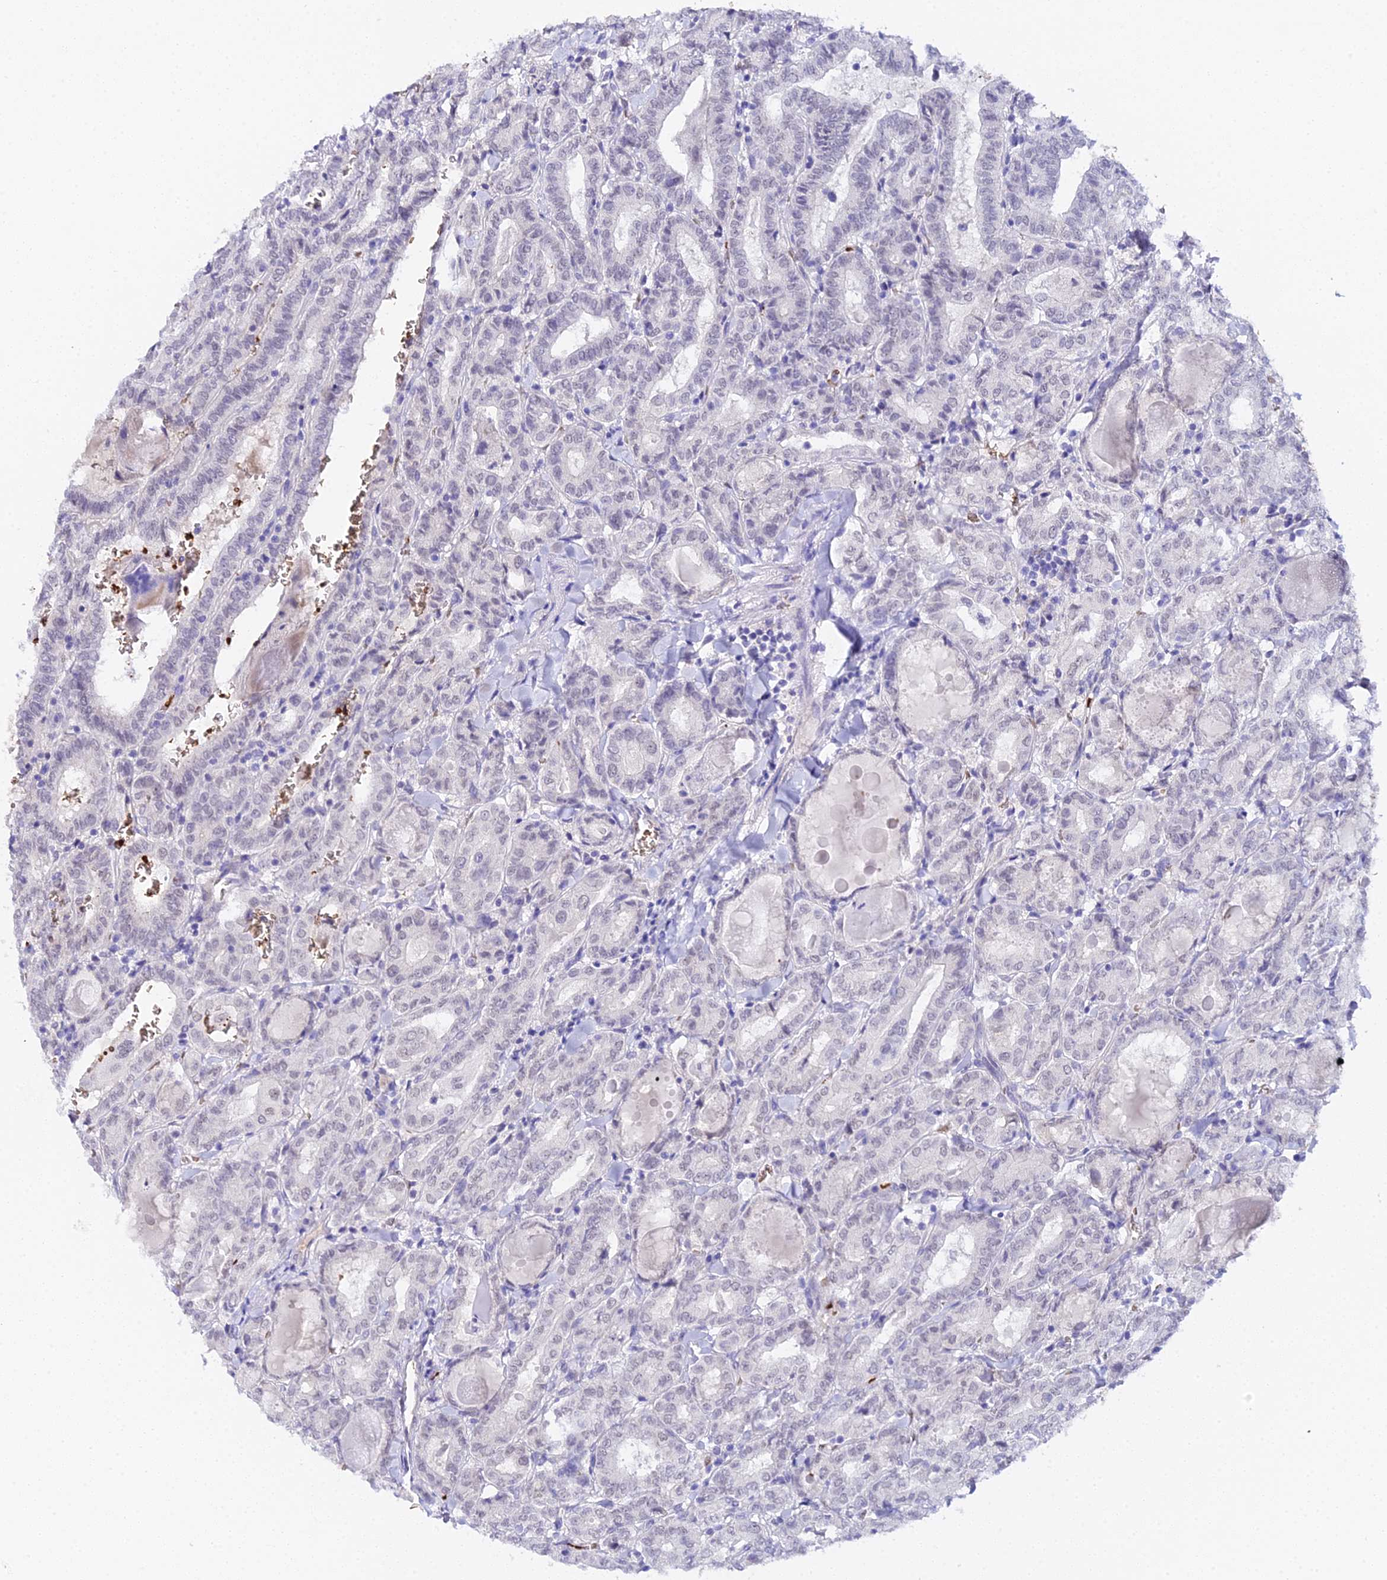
{"staining": {"intensity": "negative", "quantity": "none", "location": "none"}, "tissue": "thyroid cancer", "cell_type": "Tumor cells", "image_type": "cancer", "snomed": [{"axis": "morphology", "description": "Papillary adenocarcinoma, NOS"}, {"axis": "topography", "description": "Thyroid gland"}], "caption": "Human papillary adenocarcinoma (thyroid) stained for a protein using immunohistochemistry shows no staining in tumor cells.", "gene": "CFAP45", "patient": {"sex": "female", "age": 72}}